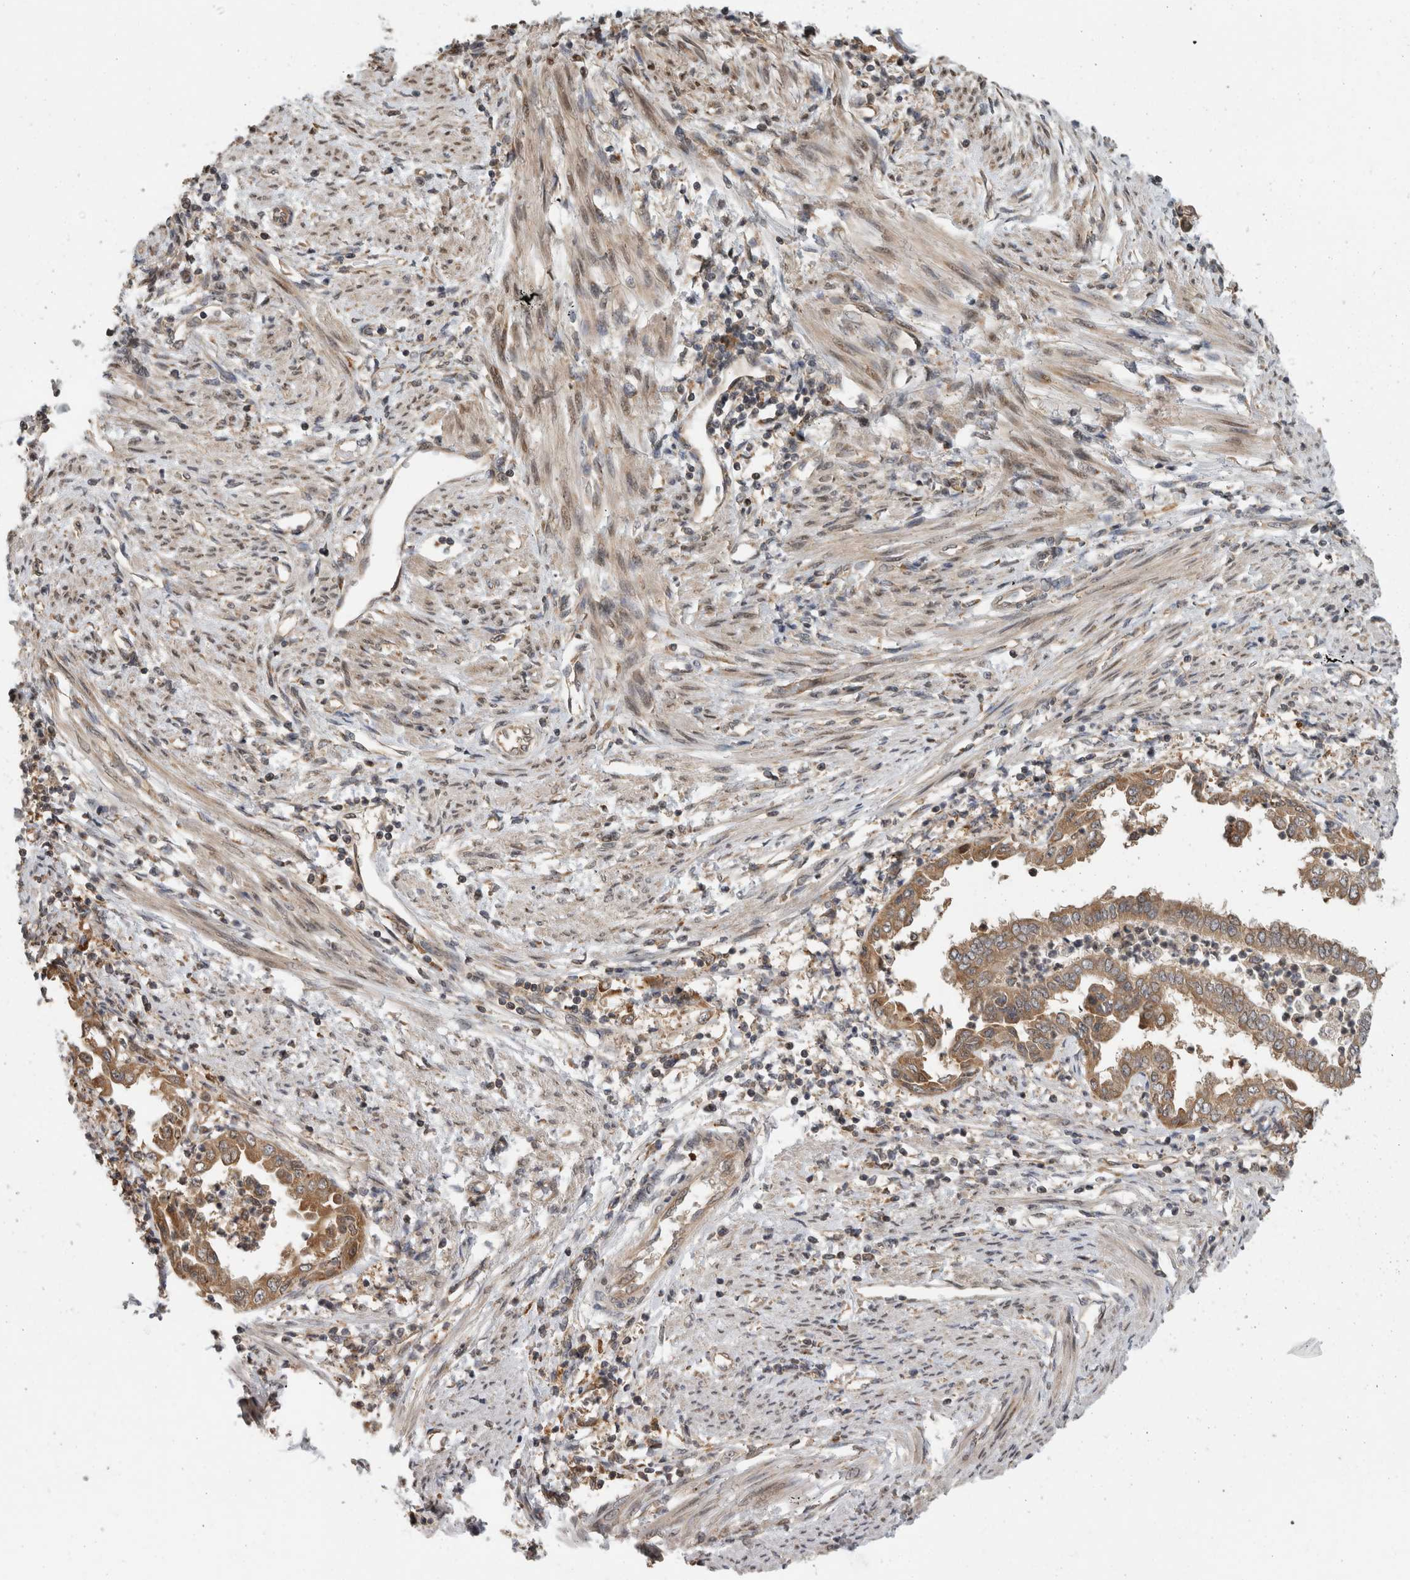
{"staining": {"intensity": "moderate", "quantity": ">75%", "location": "cytoplasmic/membranous"}, "tissue": "endometrial cancer", "cell_type": "Tumor cells", "image_type": "cancer", "snomed": [{"axis": "morphology", "description": "Adenocarcinoma, NOS"}, {"axis": "topography", "description": "Endometrium"}], "caption": "Protein expression analysis of endometrial cancer (adenocarcinoma) shows moderate cytoplasmic/membranous staining in about >75% of tumor cells.", "gene": "PARP6", "patient": {"sex": "female", "age": 85}}